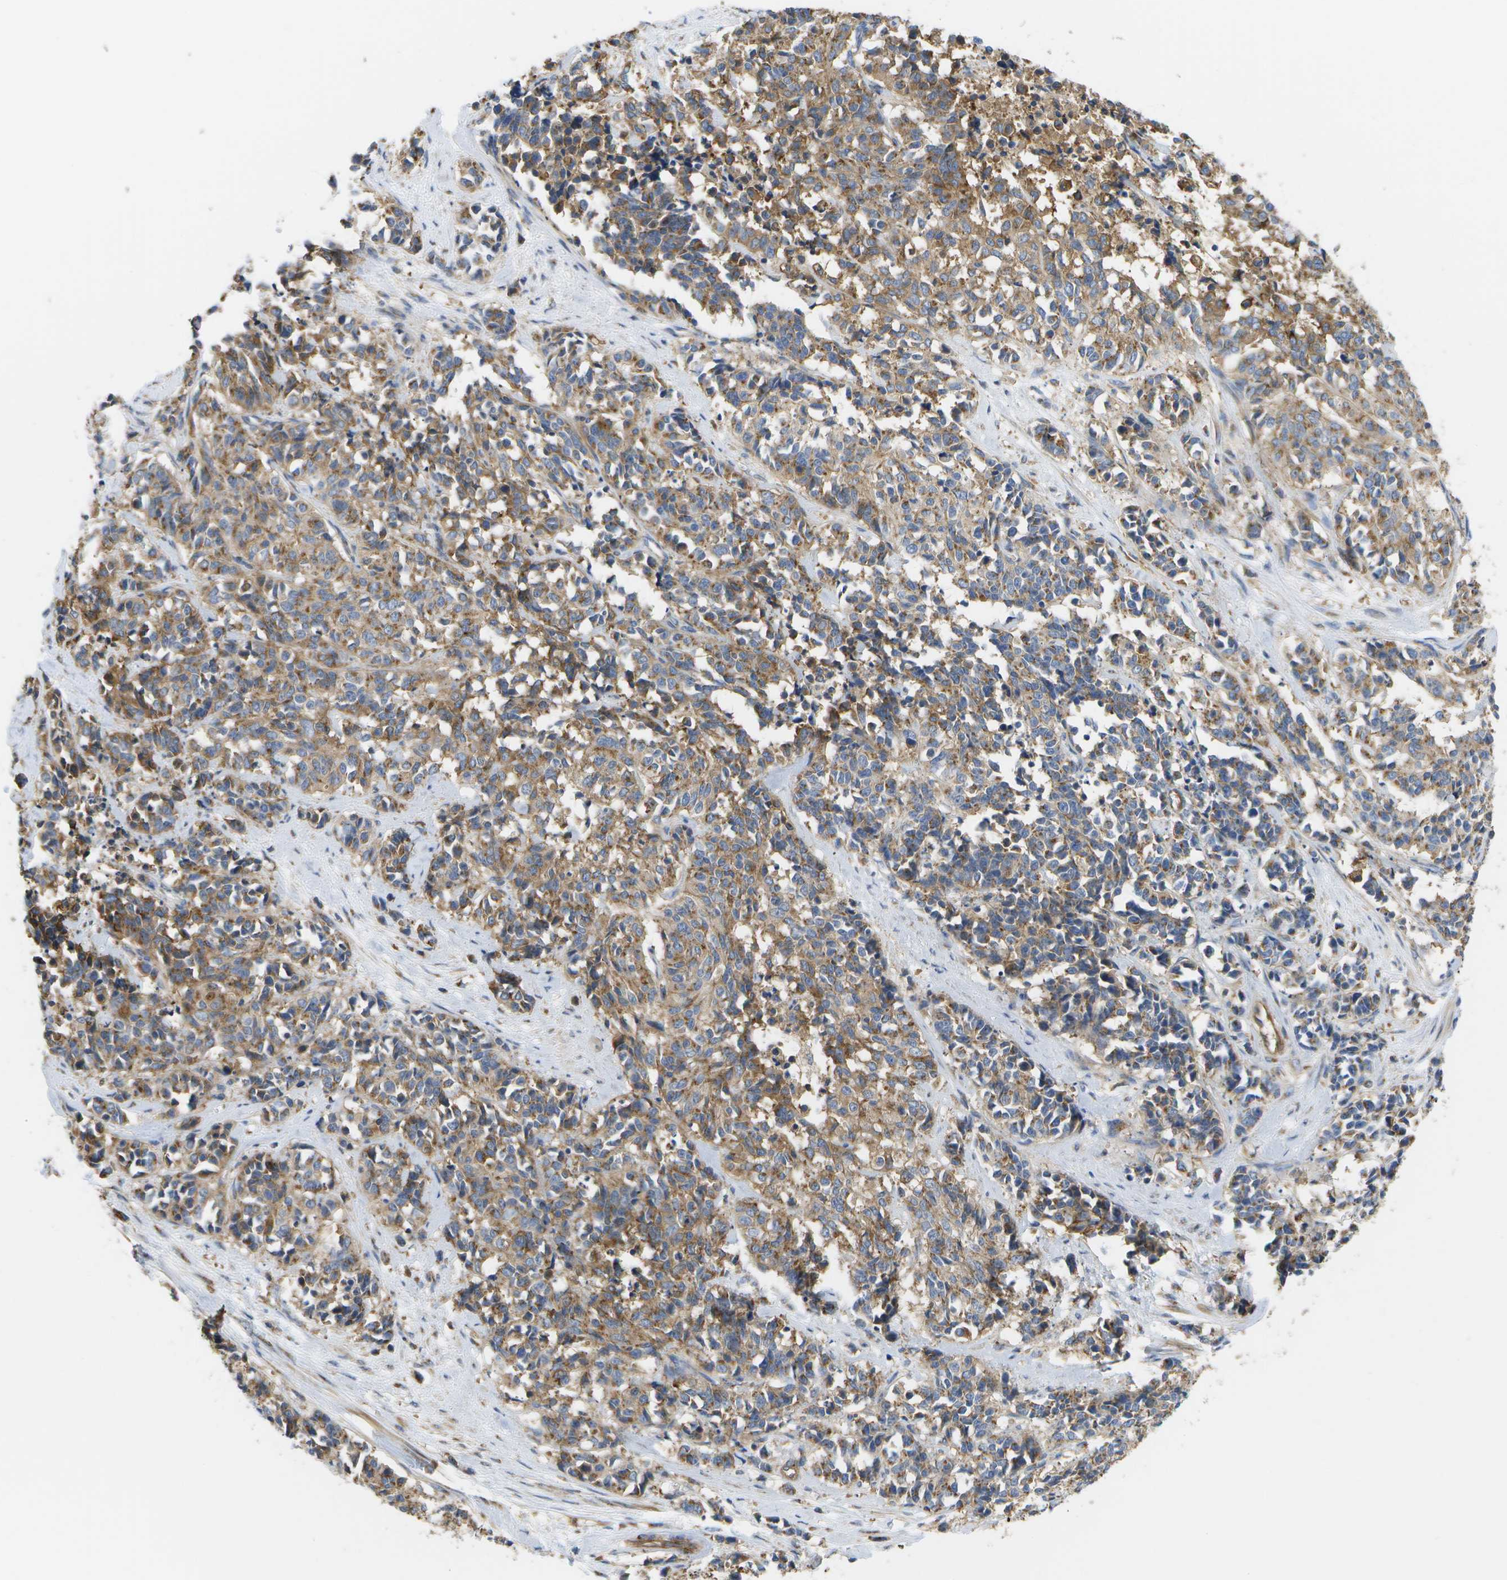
{"staining": {"intensity": "moderate", "quantity": ">75%", "location": "cytoplasmic/membranous"}, "tissue": "cervical cancer", "cell_type": "Tumor cells", "image_type": "cancer", "snomed": [{"axis": "morphology", "description": "Squamous cell carcinoma, NOS"}, {"axis": "topography", "description": "Cervix"}], "caption": "IHC (DAB) staining of human cervical cancer (squamous cell carcinoma) demonstrates moderate cytoplasmic/membranous protein positivity in approximately >75% of tumor cells.", "gene": "BST2", "patient": {"sex": "female", "age": 35}}